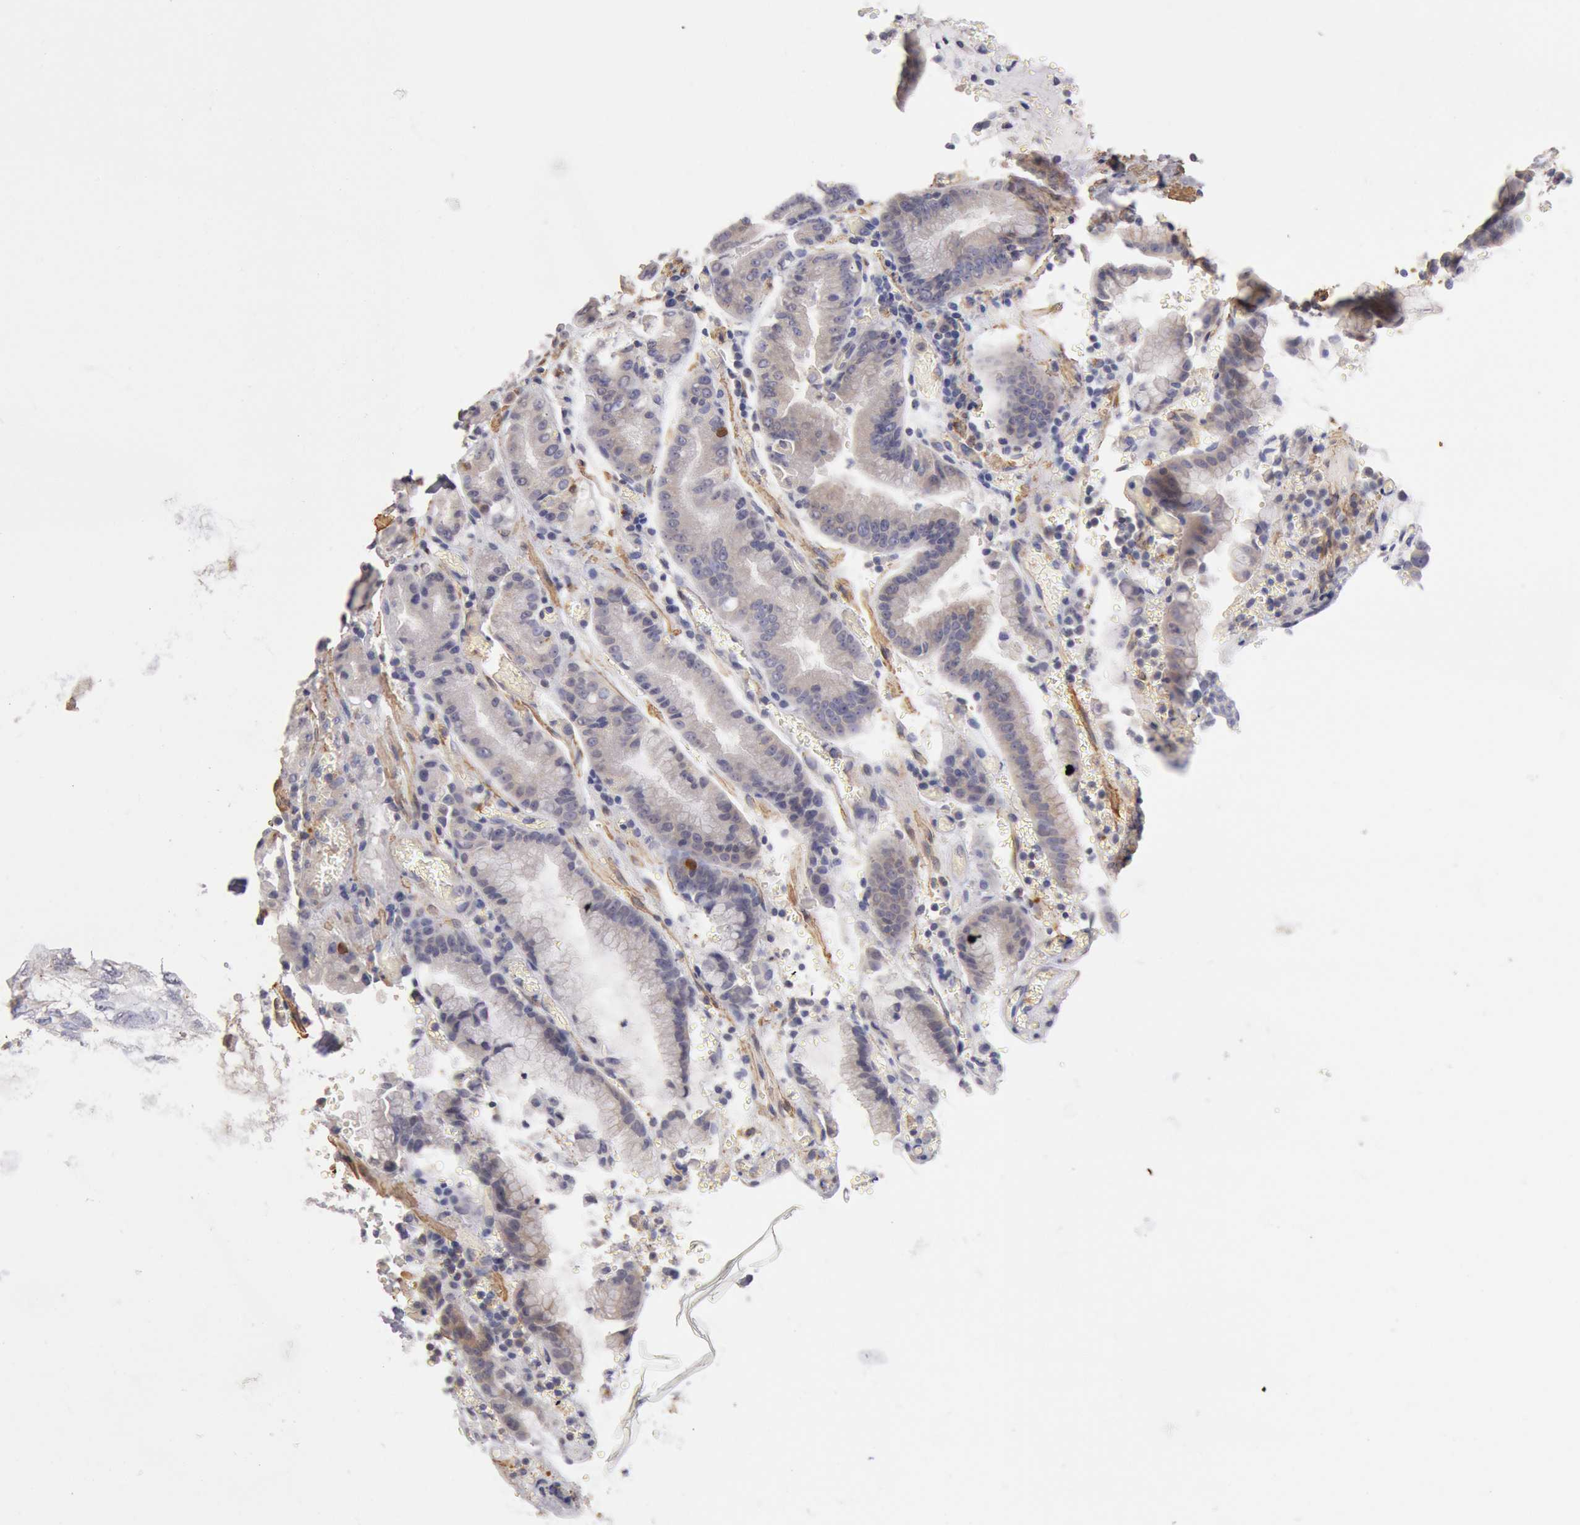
{"staining": {"intensity": "weak", "quantity": "25%-75%", "location": "cytoplasmic/membranous"}, "tissue": "stomach cancer", "cell_type": "Tumor cells", "image_type": "cancer", "snomed": [{"axis": "morphology", "description": "Adenocarcinoma, NOS"}, {"axis": "topography", "description": "Stomach, upper"}], "caption": "The micrograph exhibits a brown stain indicating the presence of a protein in the cytoplasmic/membranous of tumor cells in stomach cancer. (DAB (3,3'-diaminobenzidine) IHC, brown staining for protein, blue staining for nuclei).", "gene": "TMED8", "patient": {"sex": "male", "age": 71}}